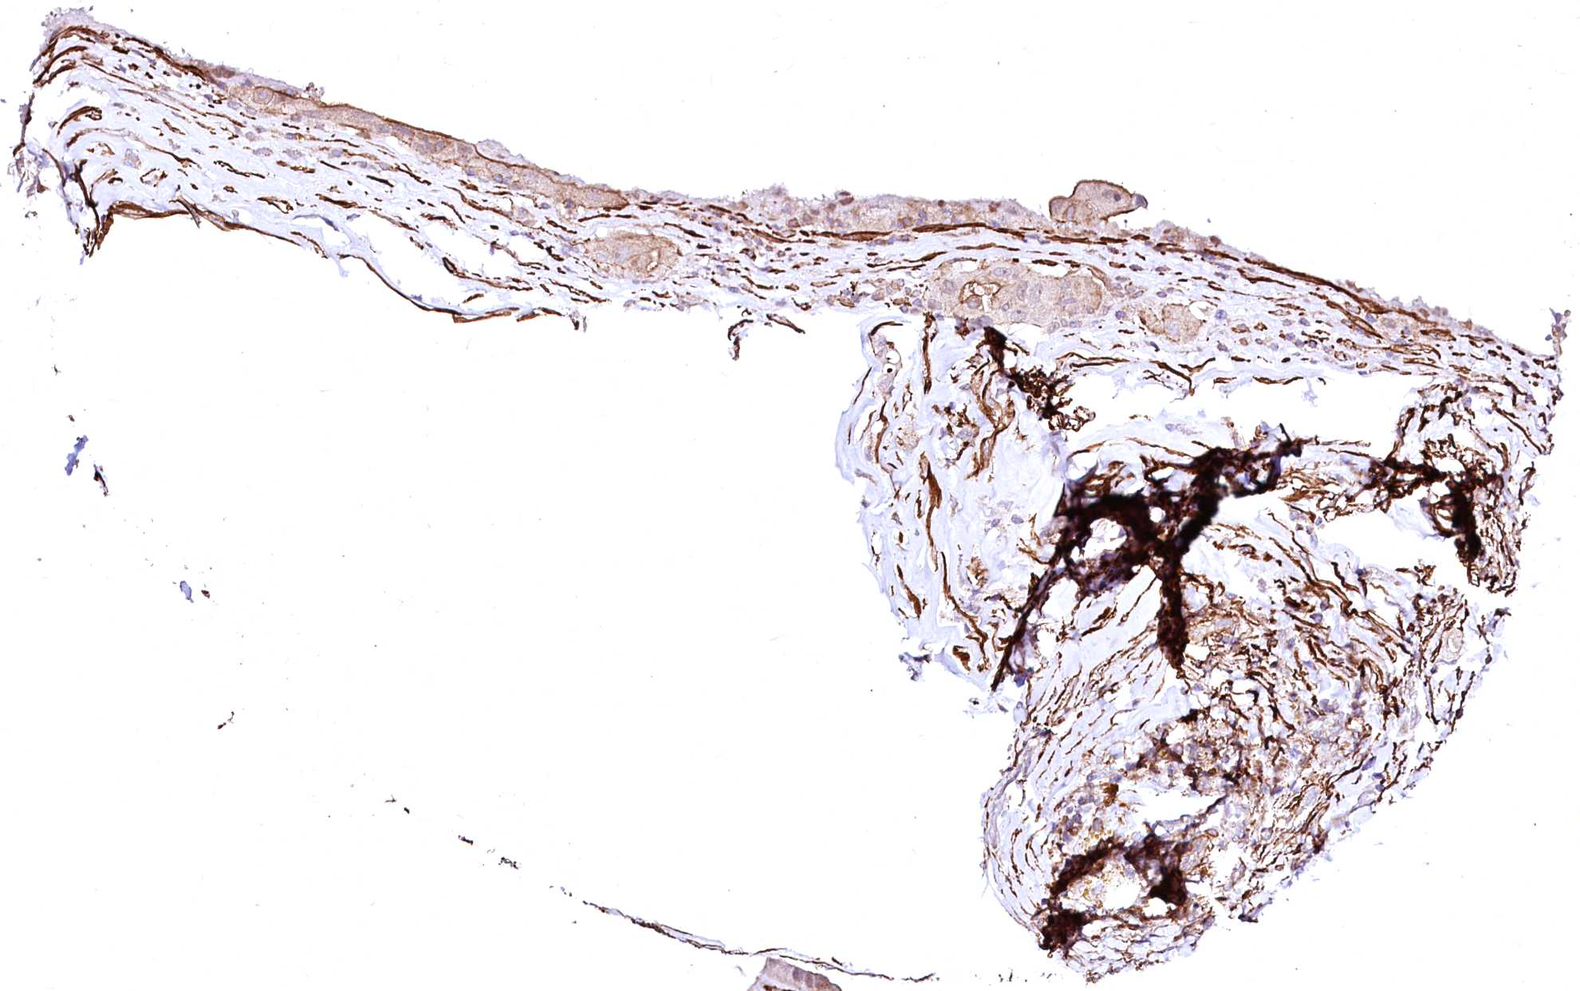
{"staining": {"intensity": "weak", "quantity": "25%-75%", "location": "cytoplasmic/membranous,nuclear"}, "tissue": "thyroid cancer", "cell_type": "Tumor cells", "image_type": "cancer", "snomed": [{"axis": "morphology", "description": "Papillary adenocarcinoma, NOS"}, {"axis": "topography", "description": "Thyroid gland"}], "caption": "A brown stain shows weak cytoplasmic/membranous and nuclear positivity of a protein in human papillary adenocarcinoma (thyroid) tumor cells. (DAB (3,3'-diaminobenzidine) IHC with brightfield microscopy, high magnification).", "gene": "GPR176", "patient": {"sex": "male", "age": 77}}